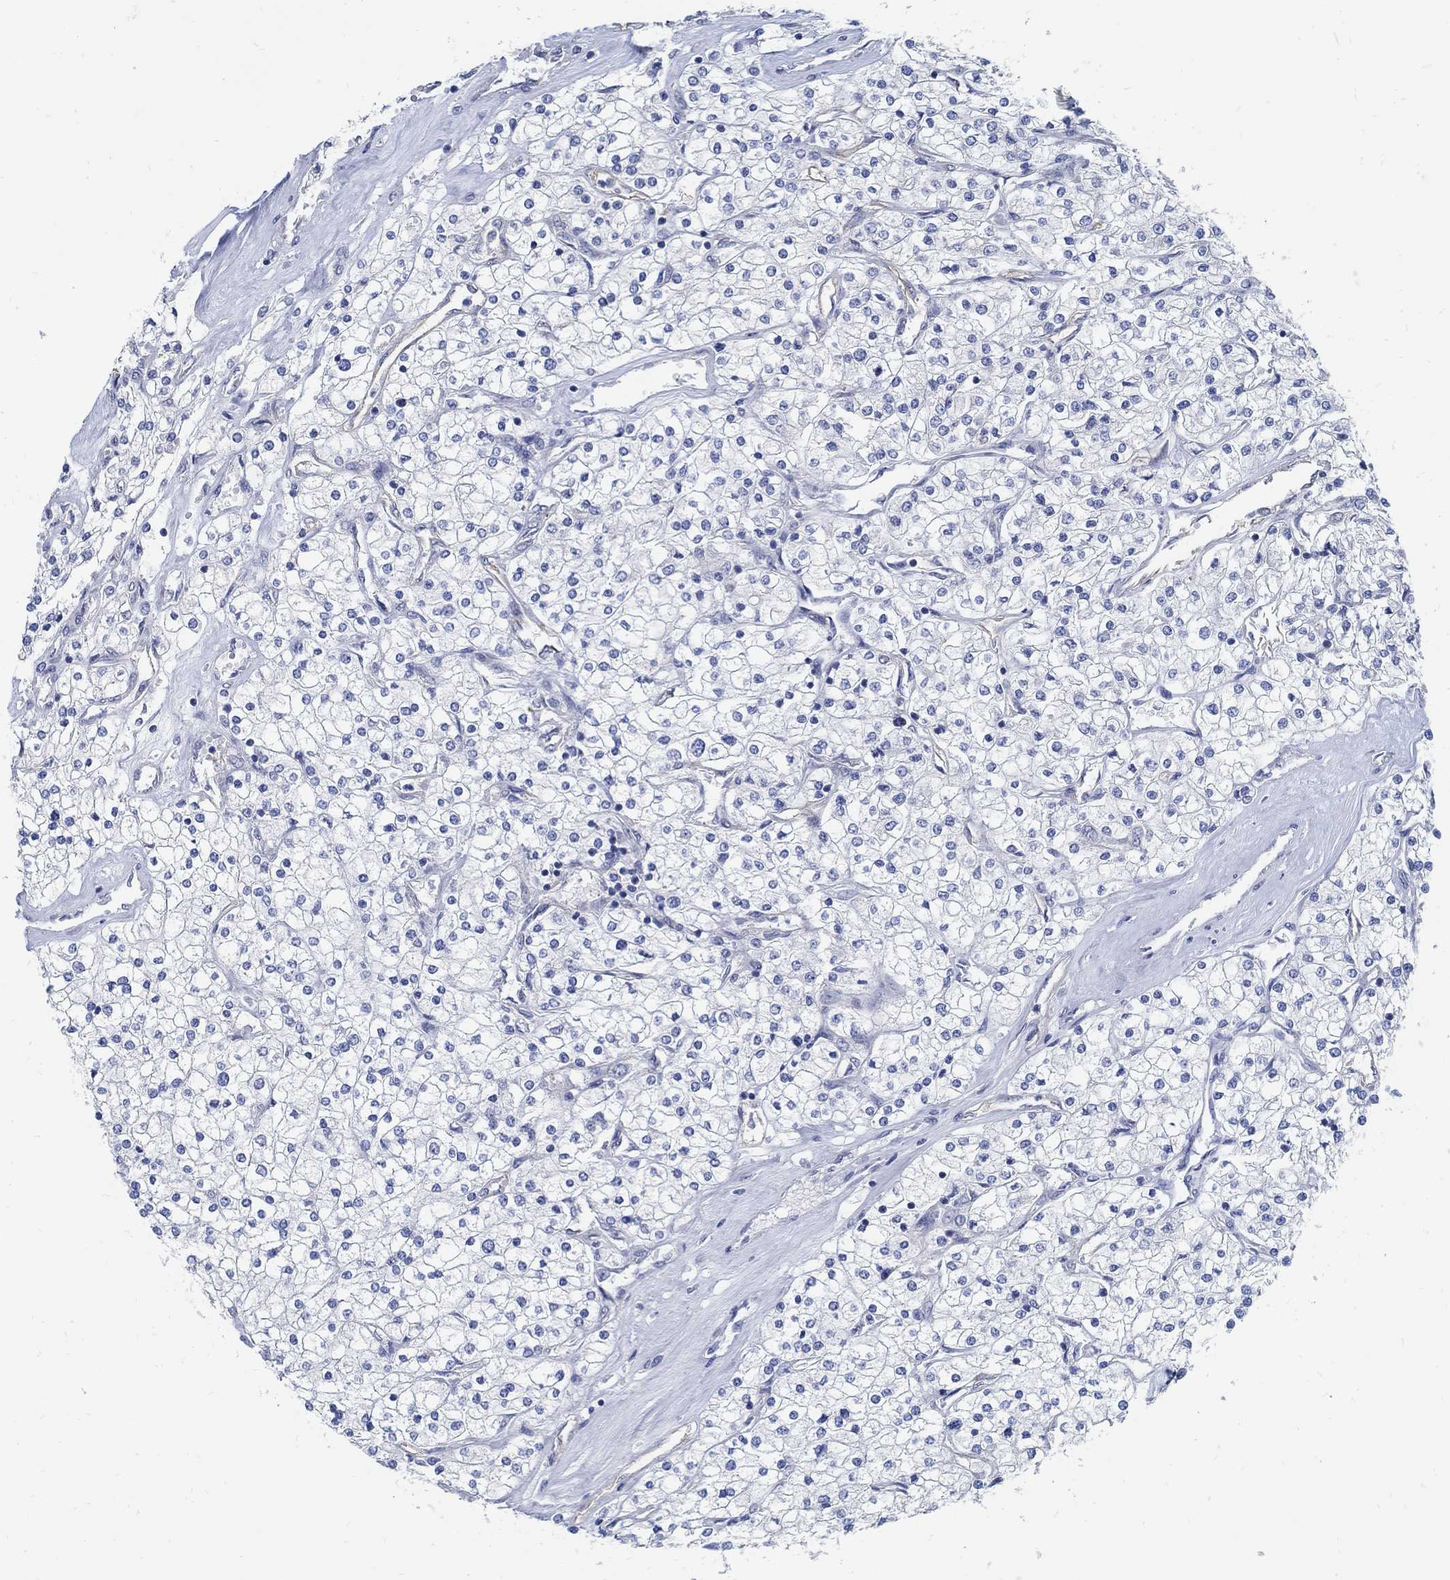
{"staining": {"intensity": "negative", "quantity": "none", "location": "none"}, "tissue": "renal cancer", "cell_type": "Tumor cells", "image_type": "cancer", "snomed": [{"axis": "morphology", "description": "Adenocarcinoma, NOS"}, {"axis": "topography", "description": "Kidney"}], "caption": "Human adenocarcinoma (renal) stained for a protein using immunohistochemistry (IHC) reveals no expression in tumor cells.", "gene": "C15orf39", "patient": {"sex": "male", "age": 80}}